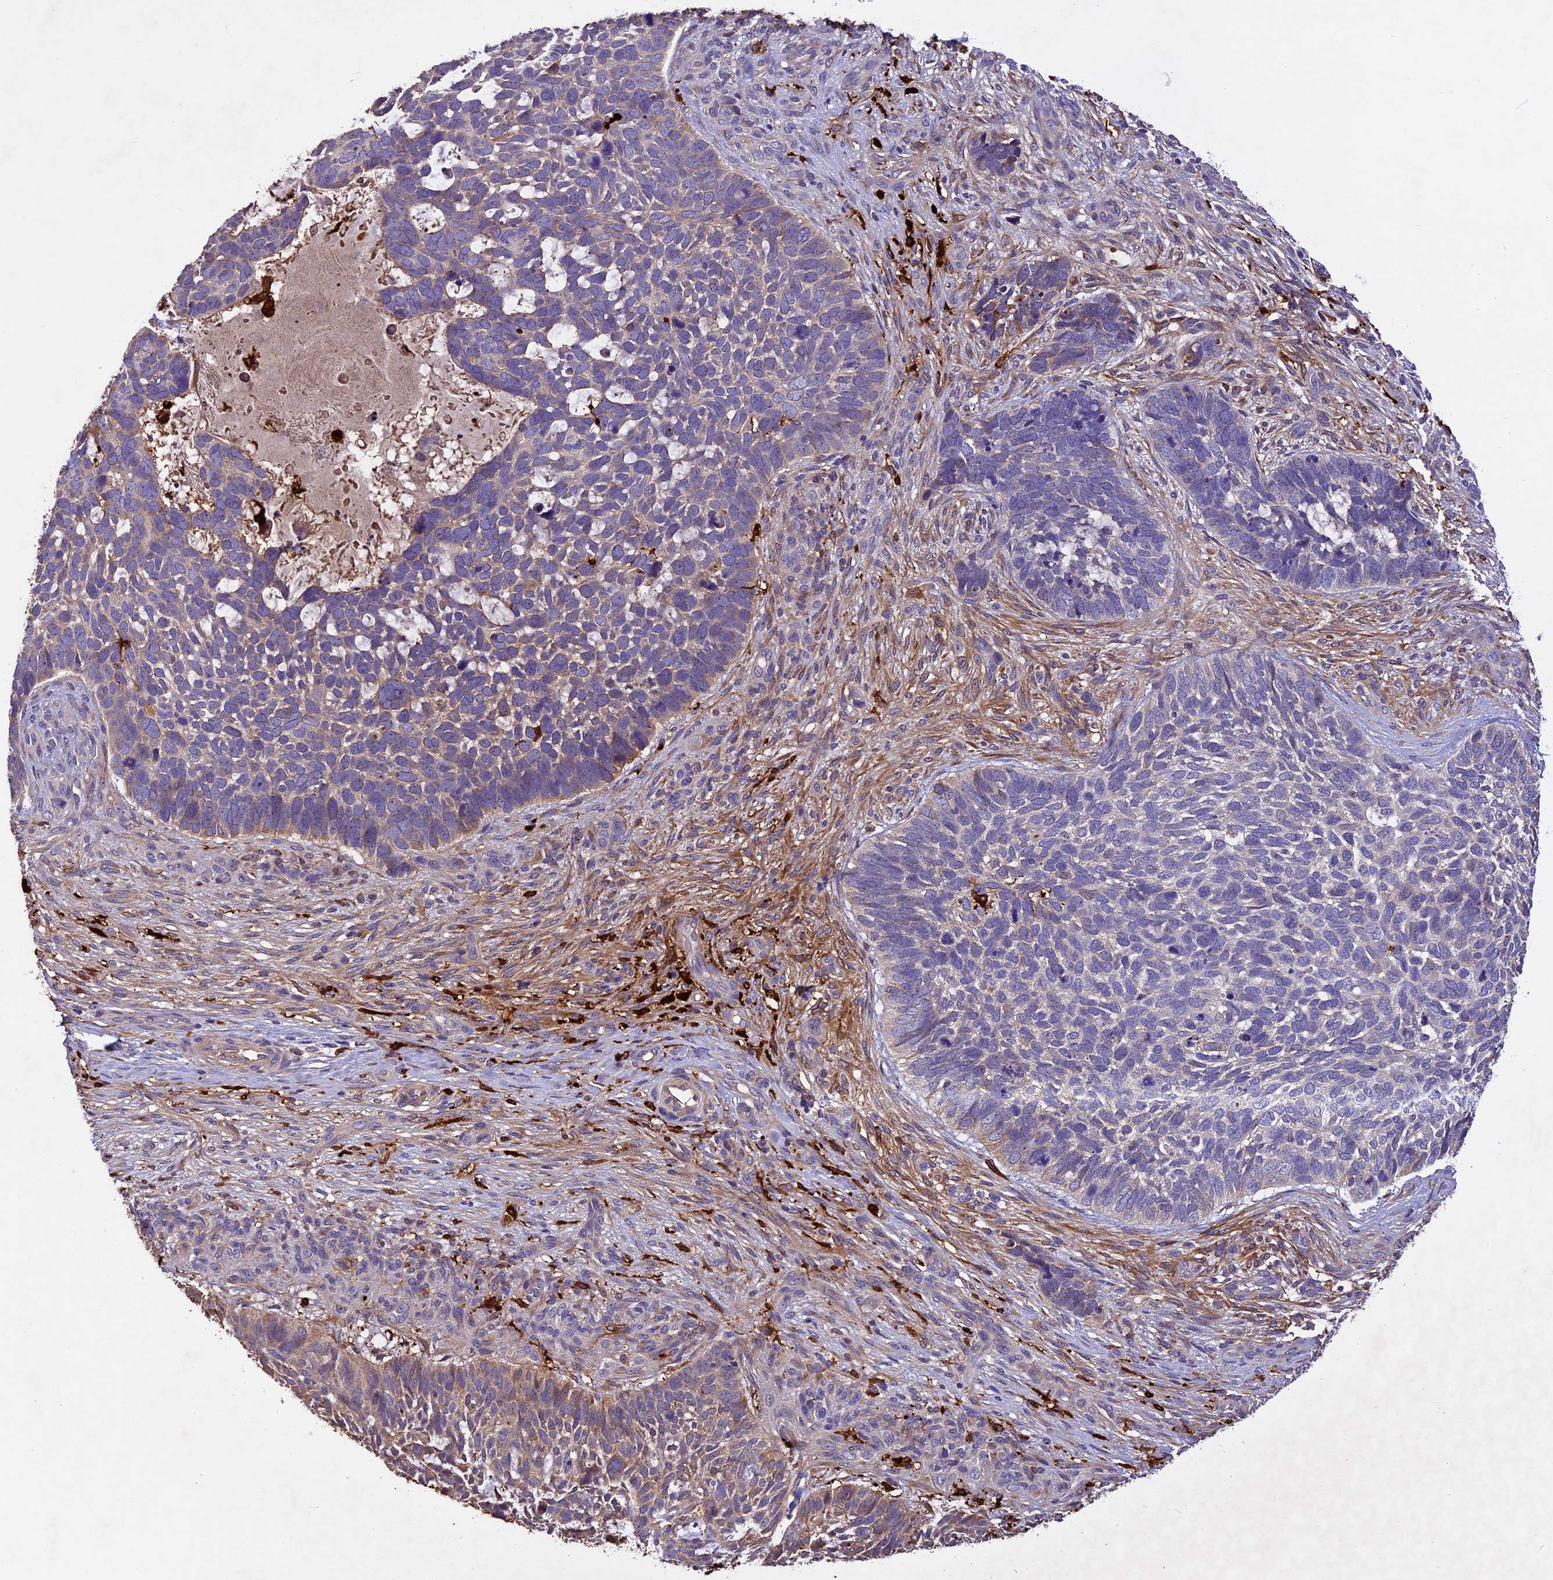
{"staining": {"intensity": "weak", "quantity": "25%-75%", "location": "cytoplasmic/membranous"}, "tissue": "skin cancer", "cell_type": "Tumor cells", "image_type": "cancer", "snomed": [{"axis": "morphology", "description": "Basal cell carcinoma"}, {"axis": "topography", "description": "Skin"}], "caption": "Skin cancer (basal cell carcinoma) stained with DAB IHC exhibits low levels of weak cytoplasmic/membranous expression in about 25%-75% of tumor cells.", "gene": "CILP2", "patient": {"sex": "male", "age": 88}}